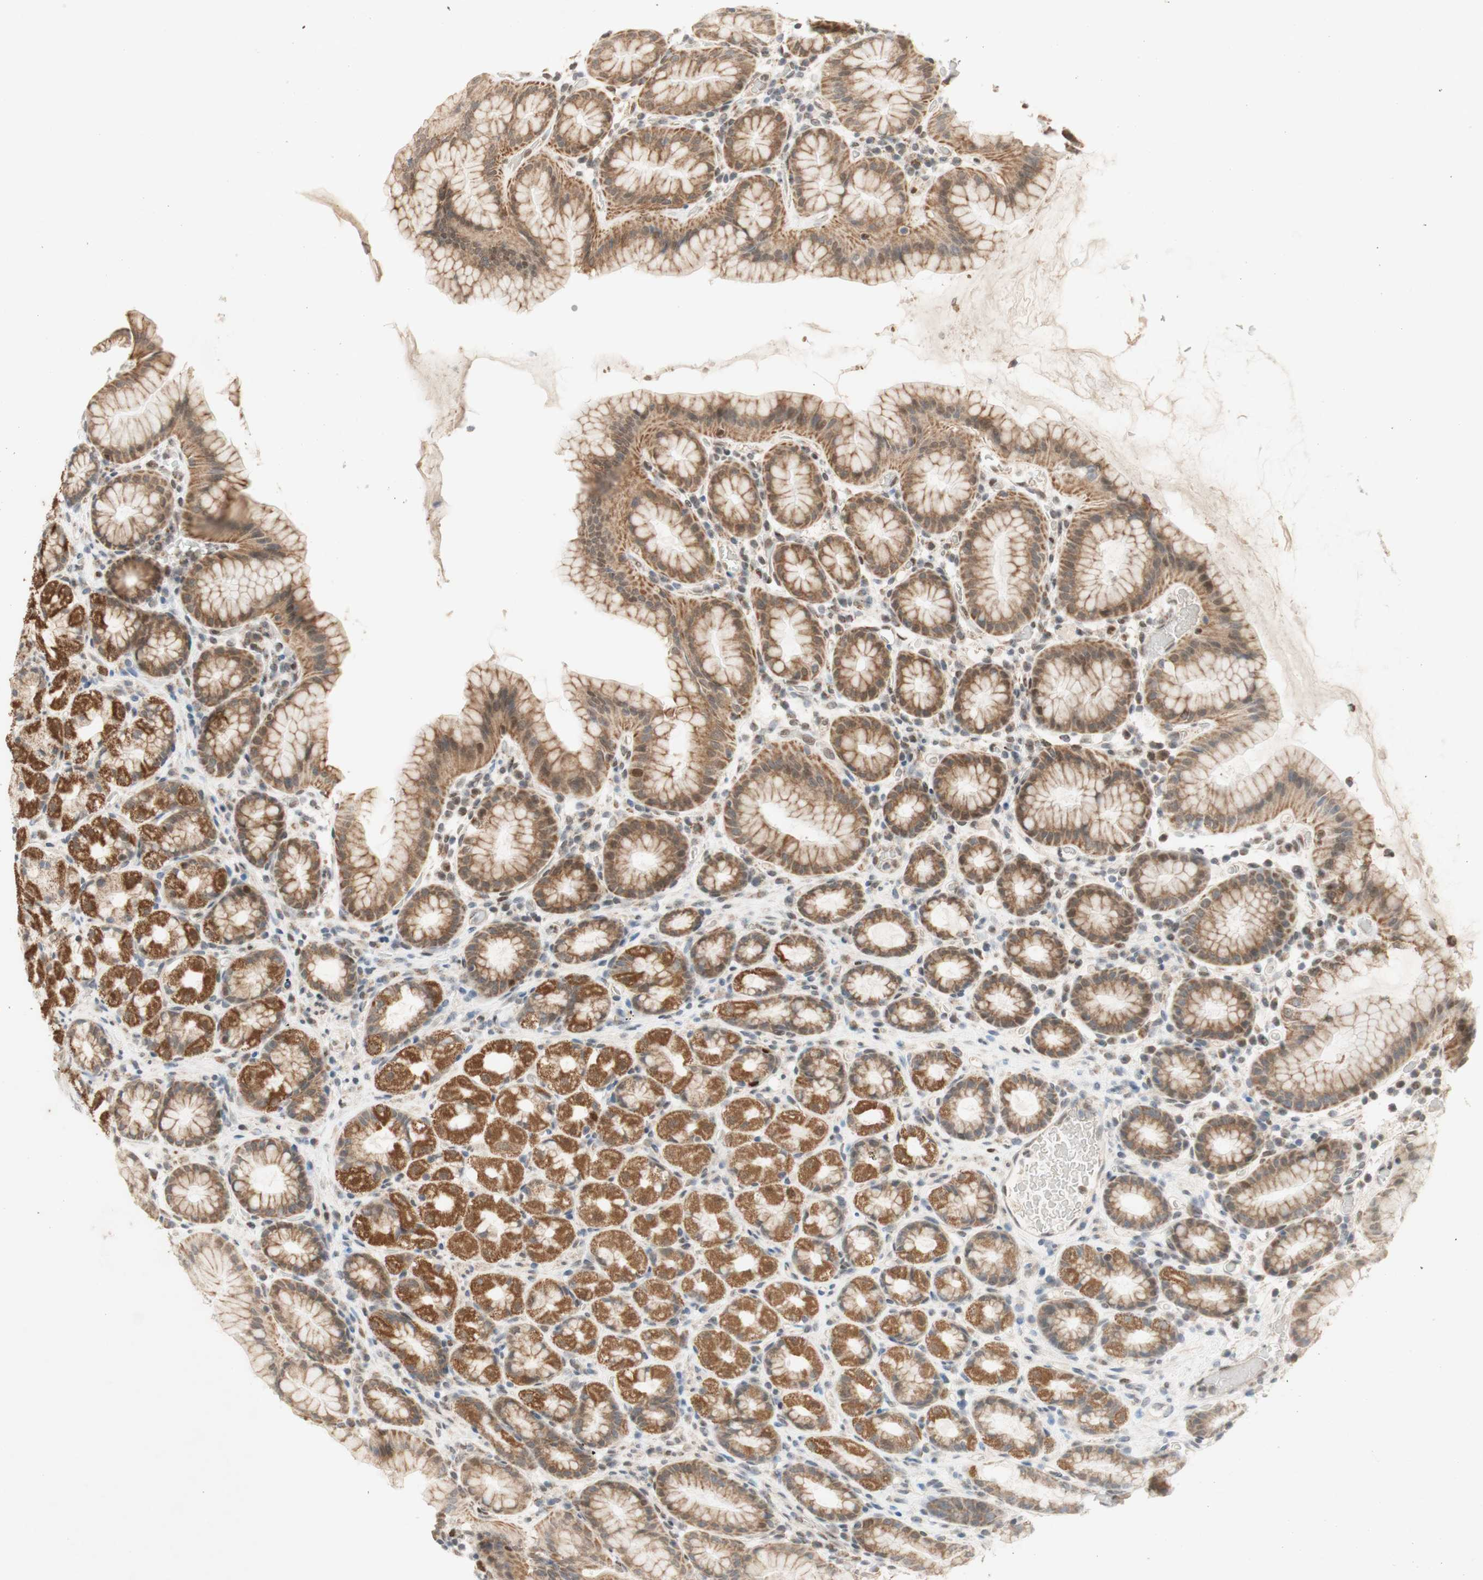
{"staining": {"intensity": "strong", "quantity": "25%-75%", "location": "cytoplasmic/membranous,nuclear"}, "tissue": "stomach", "cell_type": "Glandular cells", "image_type": "normal", "snomed": [{"axis": "morphology", "description": "Normal tissue, NOS"}, {"axis": "topography", "description": "Stomach, upper"}], "caption": "DAB immunohistochemical staining of unremarkable human stomach reveals strong cytoplasmic/membranous,nuclear protein staining in approximately 25%-75% of glandular cells. The protein is stained brown, and the nuclei are stained in blue (DAB (3,3'-diaminobenzidine) IHC with brightfield microscopy, high magnification).", "gene": "DNMT3A", "patient": {"sex": "male", "age": 68}}